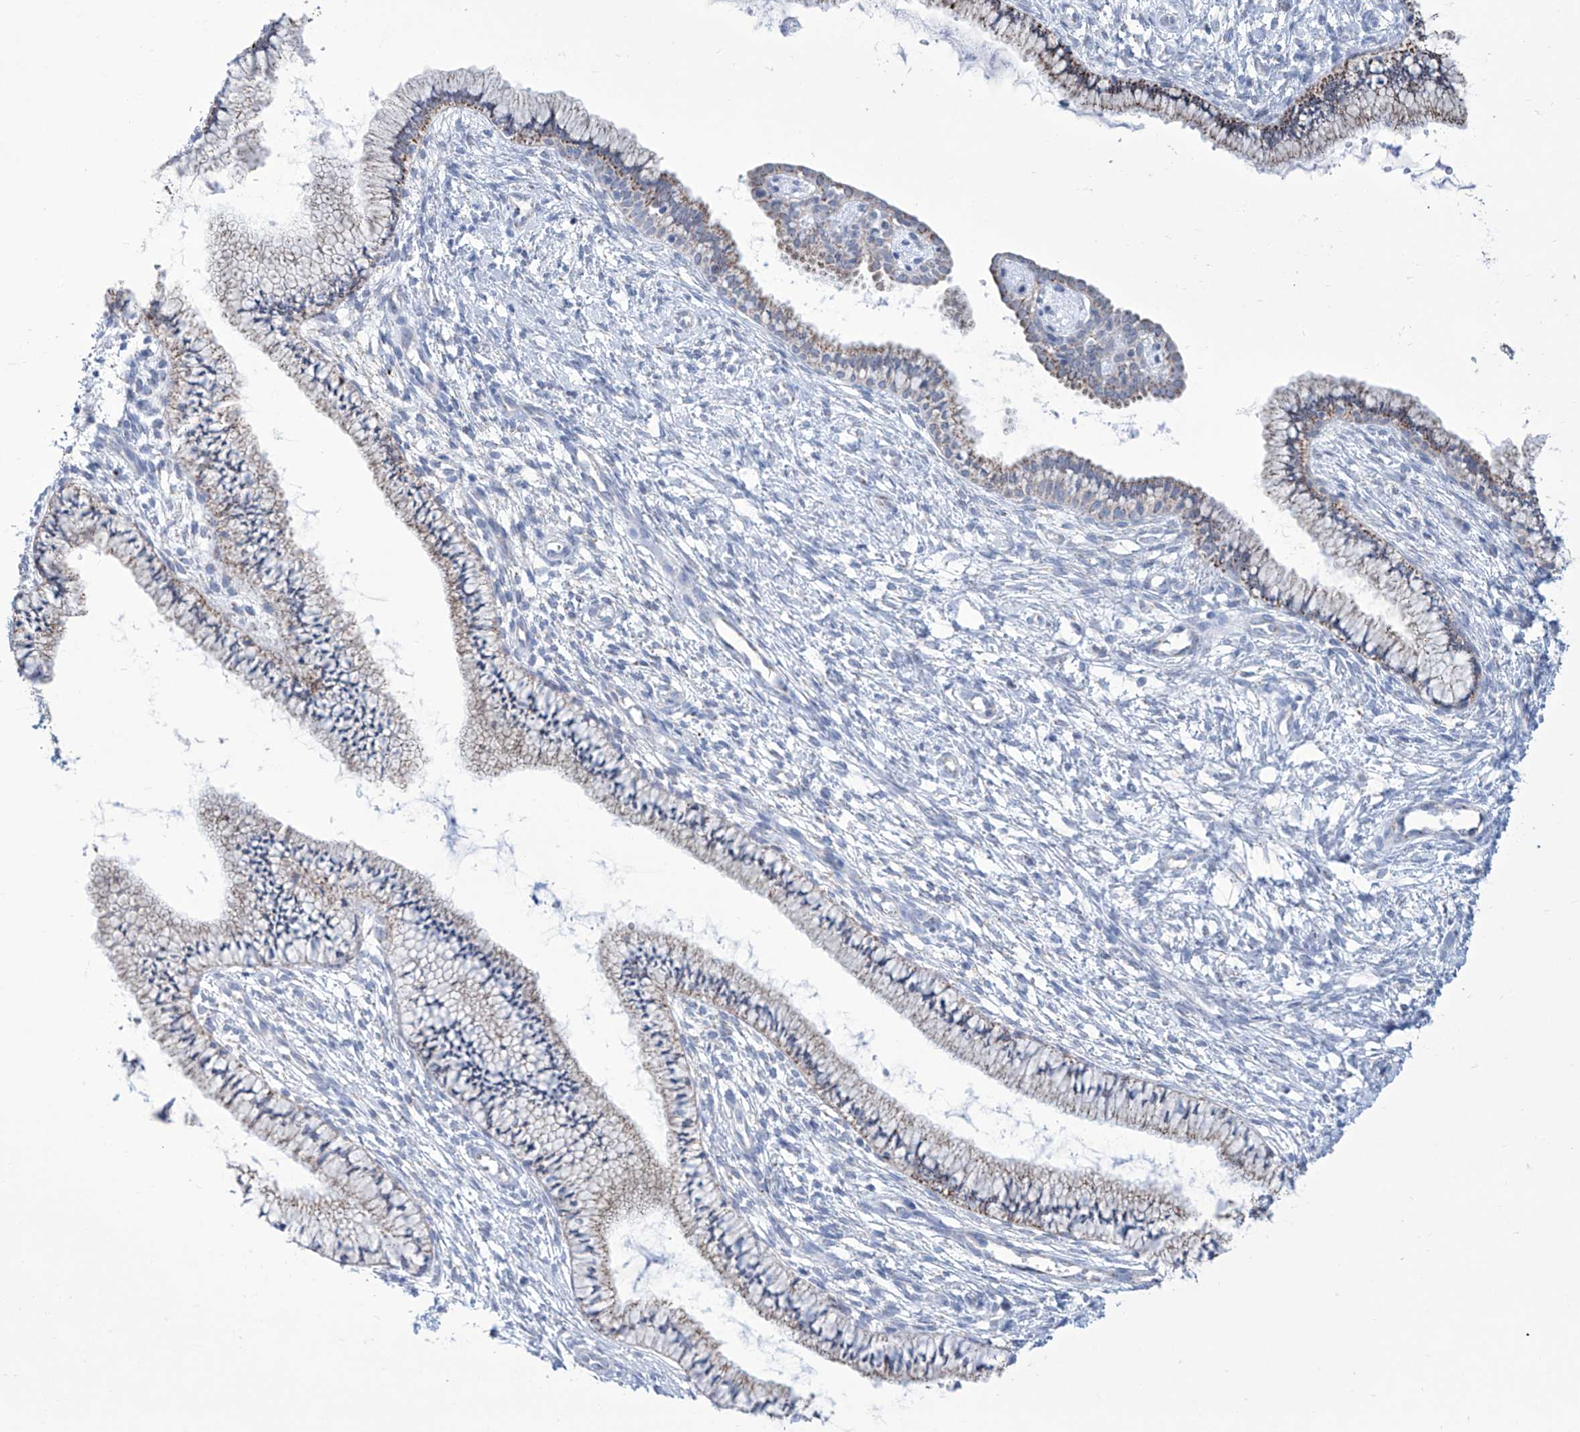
{"staining": {"intensity": "strong", "quantity": "25%-75%", "location": "cytoplasmic/membranous"}, "tissue": "cervix", "cell_type": "Glandular cells", "image_type": "normal", "snomed": [{"axis": "morphology", "description": "Normal tissue, NOS"}, {"axis": "topography", "description": "Cervix"}], "caption": "Brown immunohistochemical staining in unremarkable cervix shows strong cytoplasmic/membranous staining in about 25%-75% of glandular cells. Nuclei are stained in blue.", "gene": "ALDH6A1", "patient": {"sex": "female", "age": 36}}